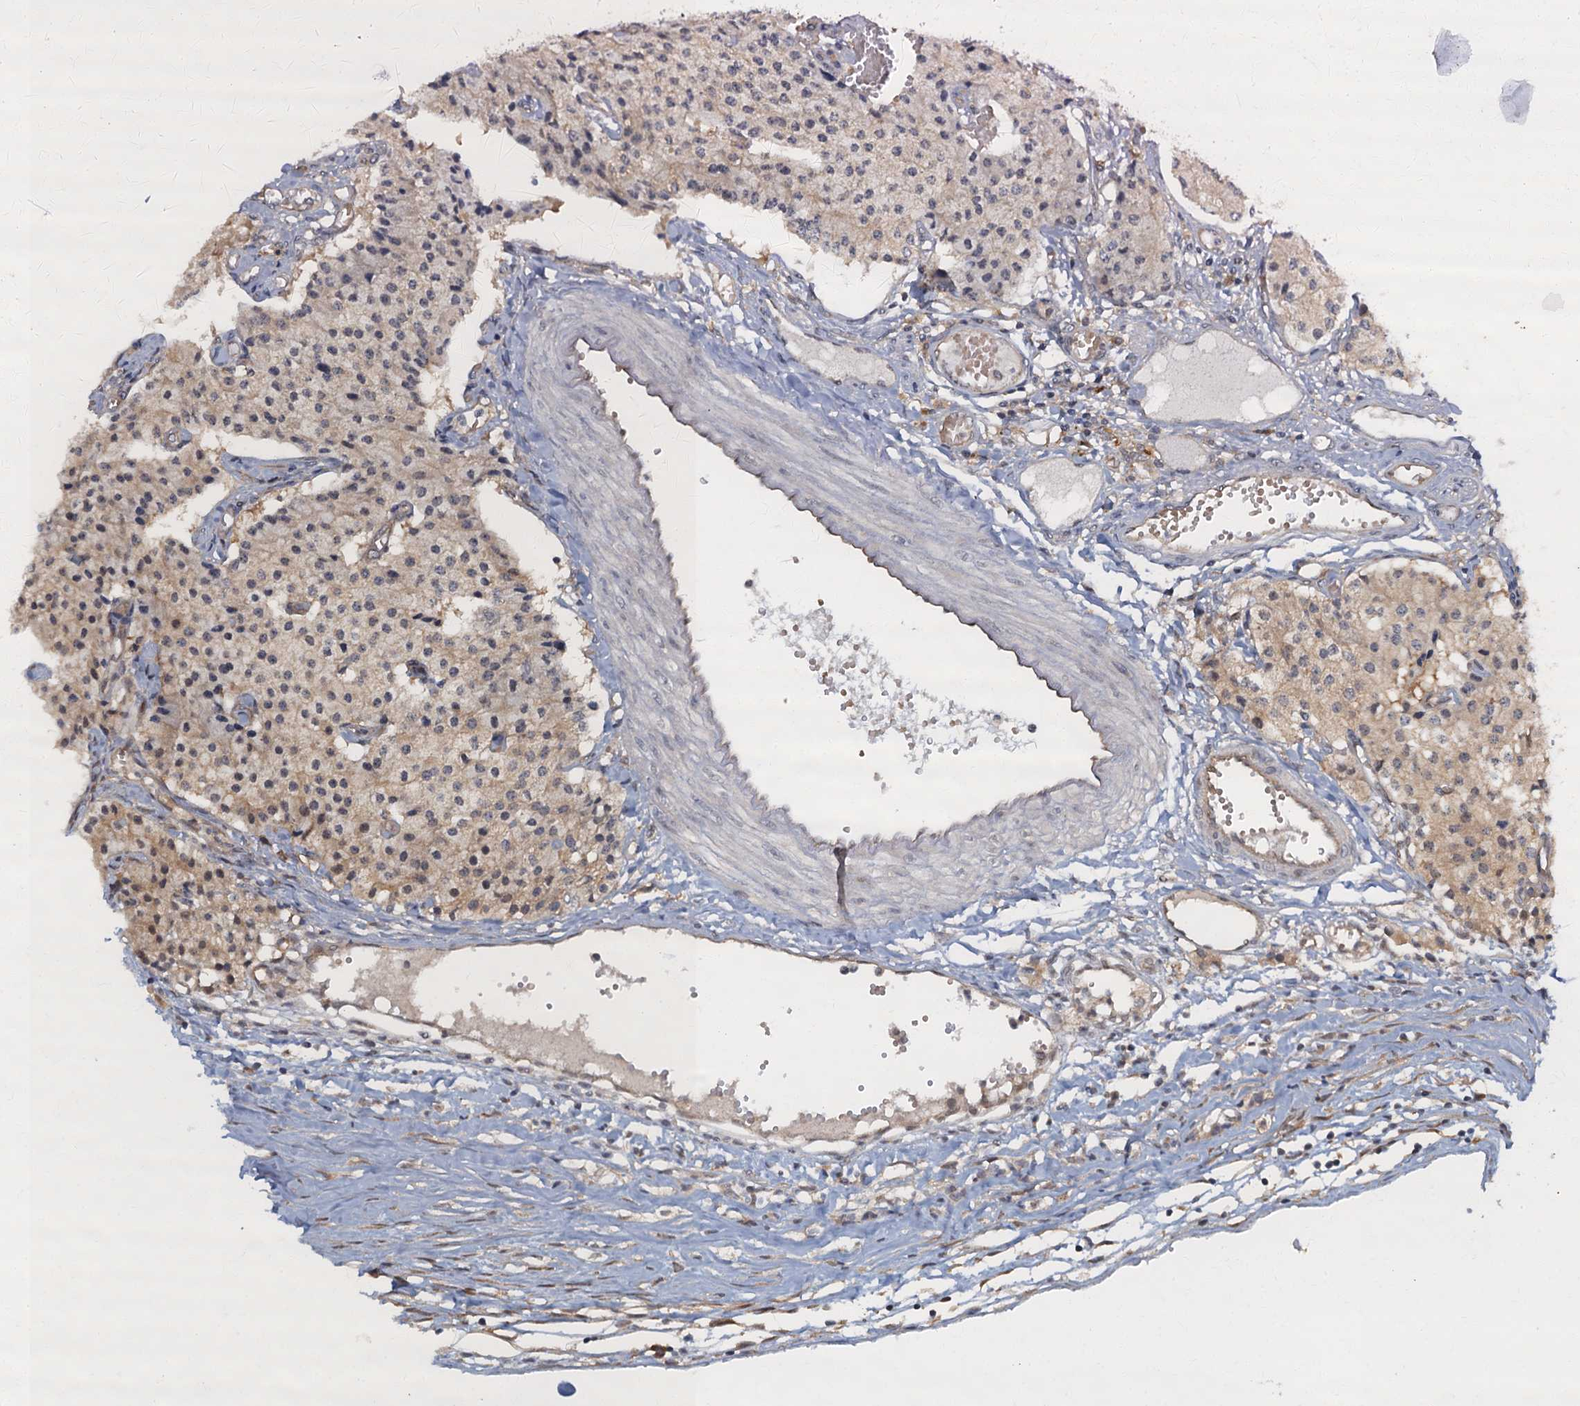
{"staining": {"intensity": "weak", "quantity": "25%-75%", "location": "cytoplasmic/membranous"}, "tissue": "carcinoid", "cell_type": "Tumor cells", "image_type": "cancer", "snomed": [{"axis": "morphology", "description": "Carcinoid, malignant, NOS"}, {"axis": "topography", "description": "Colon"}], "caption": "Protein analysis of carcinoid (malignant) tissue reveals weak cytoplasmic/membranous staining in about 25%-75% of tumor cells. The staining is performed using DAB brown chromogen to label protein expression. The nuclei are counter-stained blue using hematoxylin.", "gene": "TBCK", "patient": {"sex": "female", "age": 52}}